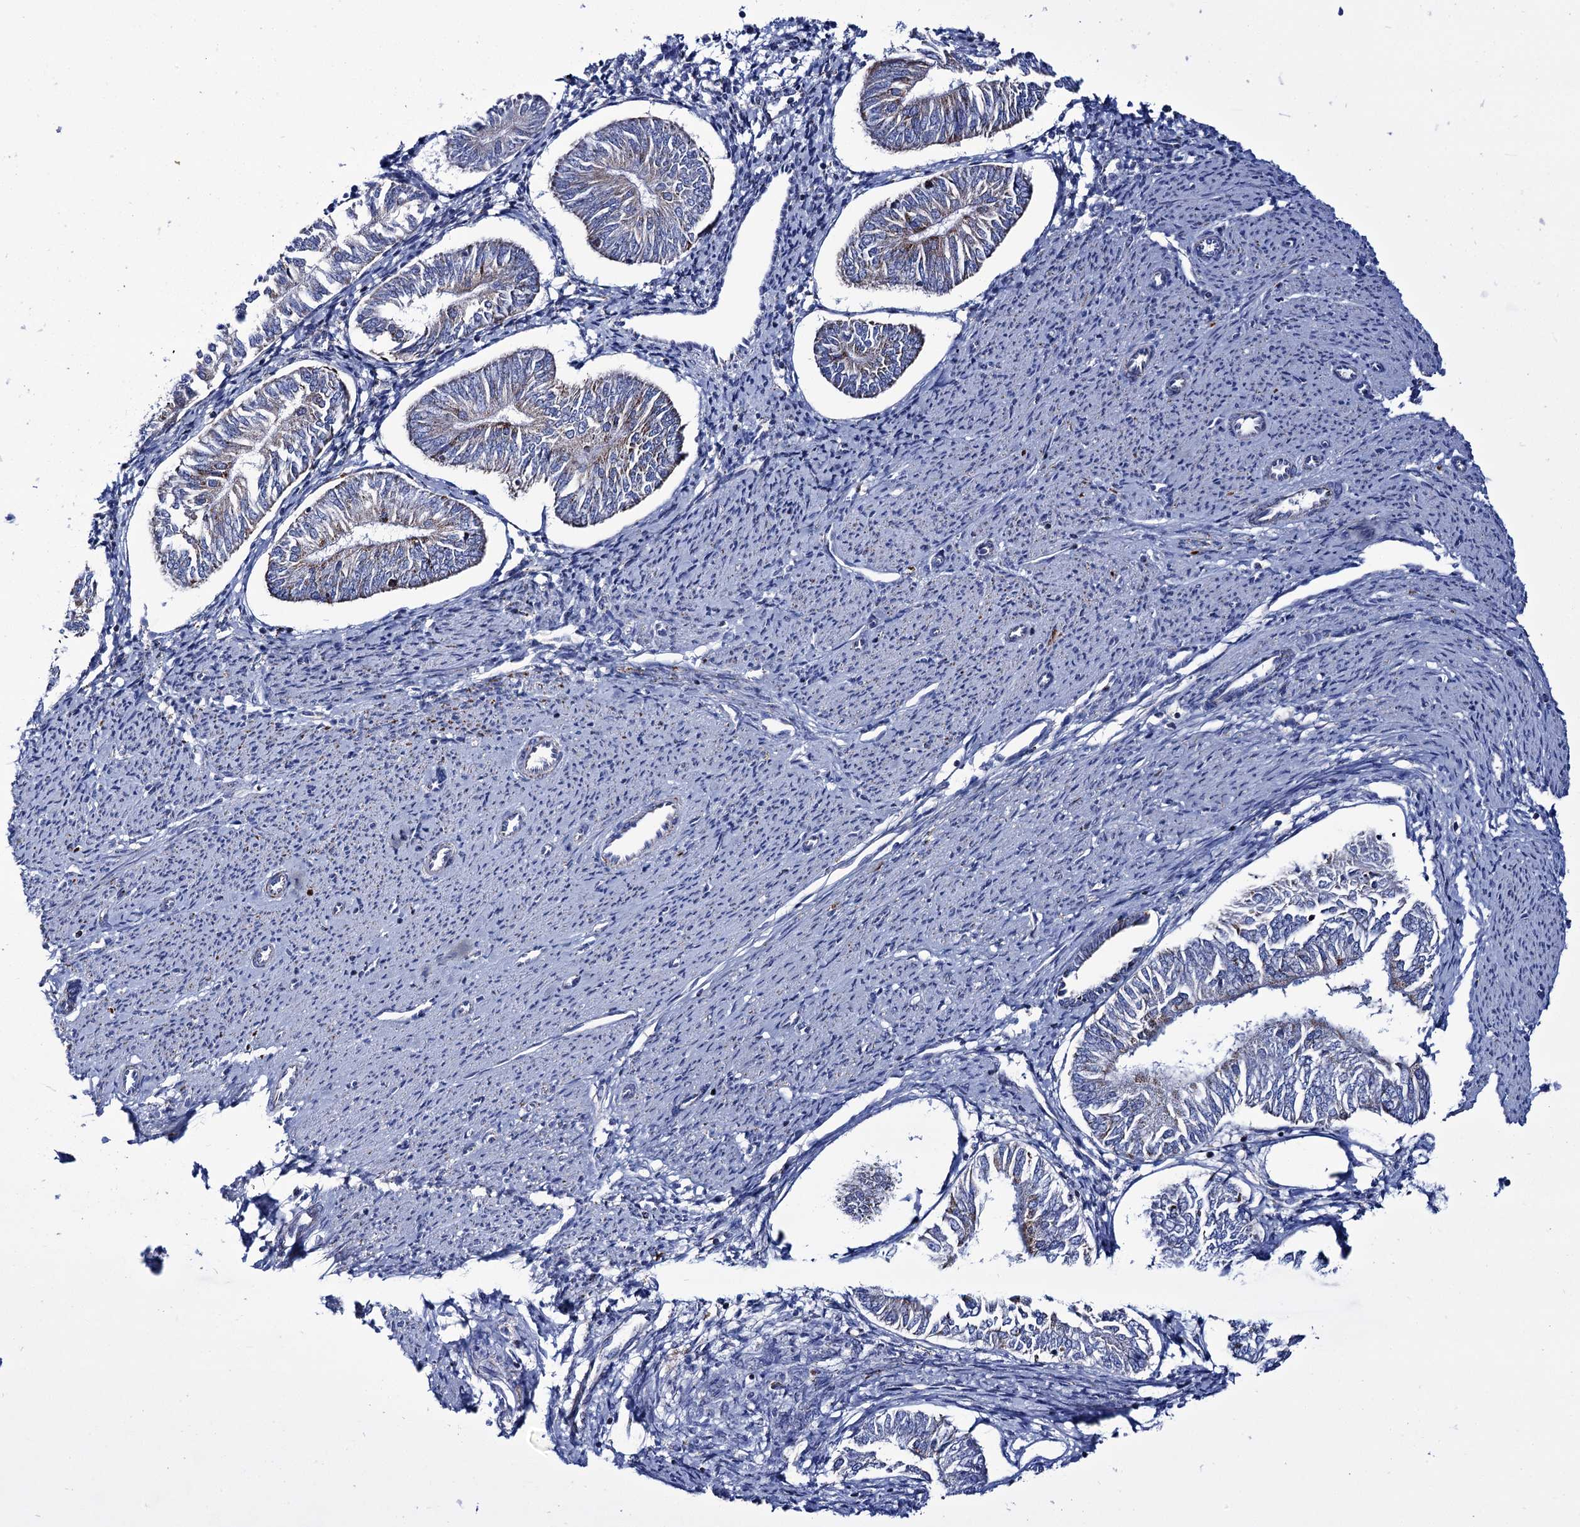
{"staining": {"intensity": "moderate", "quantity": "<25%", "location": "cytoplasmic/membranous"}, "tissue": "endometrial cancer", "cell_type": "Tumor cells", "image_type": "cancer", "snomed": [{"axis": "morphology", "description": "Adenocarcinoma, NOS"}, {"axis": "topography", "description": "Endometrium"}], "caption": "Immunohistochemical staining of human endometrial cancer (adenocarcinoma) displays moderate cytoplasmic/membranous protein expression in about <25% of tumor cells.", "gene": "UBASH3B", "patient": {"sex": "female", "age": 58}}